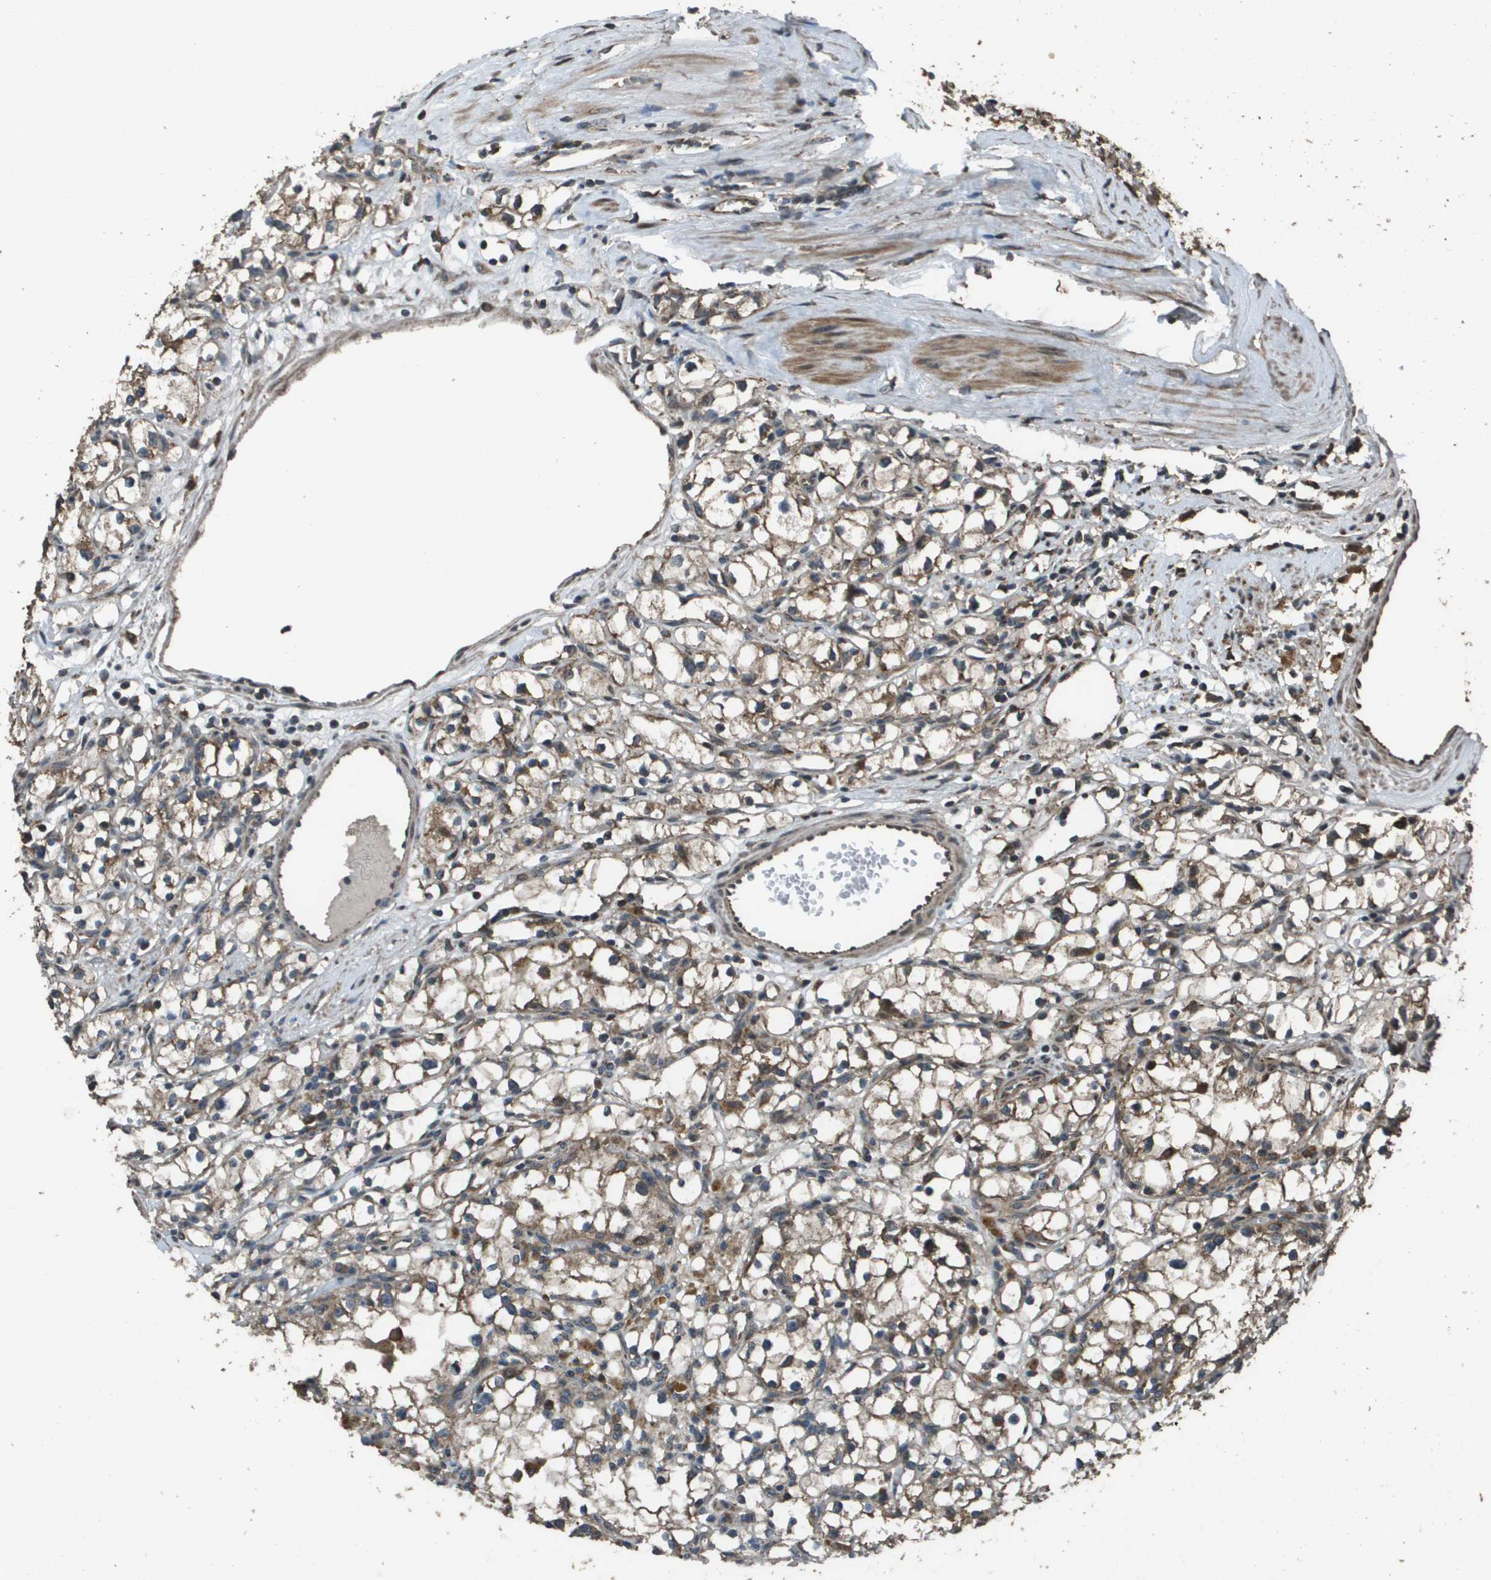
{"staining": {"intensity": "moderate", "quantity": ">75%", "location": "cytoplasmic/membranous"}, "tissue": "renal cancer", "cell_type": "Tumor cells", "image_type": "cancer", "snomed": [{"axis": "morphology", "description": "Adenocarcinoma, NOS"}, {"axis": "topography", "description": "Kidney"}], "caption": "This micrograph shows immunohistochemistry staining of human adenocarcinoma (renal), with medium moderate cytoplasmic/membranous staining in approximately >75% of tumor cells.", "gene": "FIG4", "patient": {"sex": "male", "age": 56}}